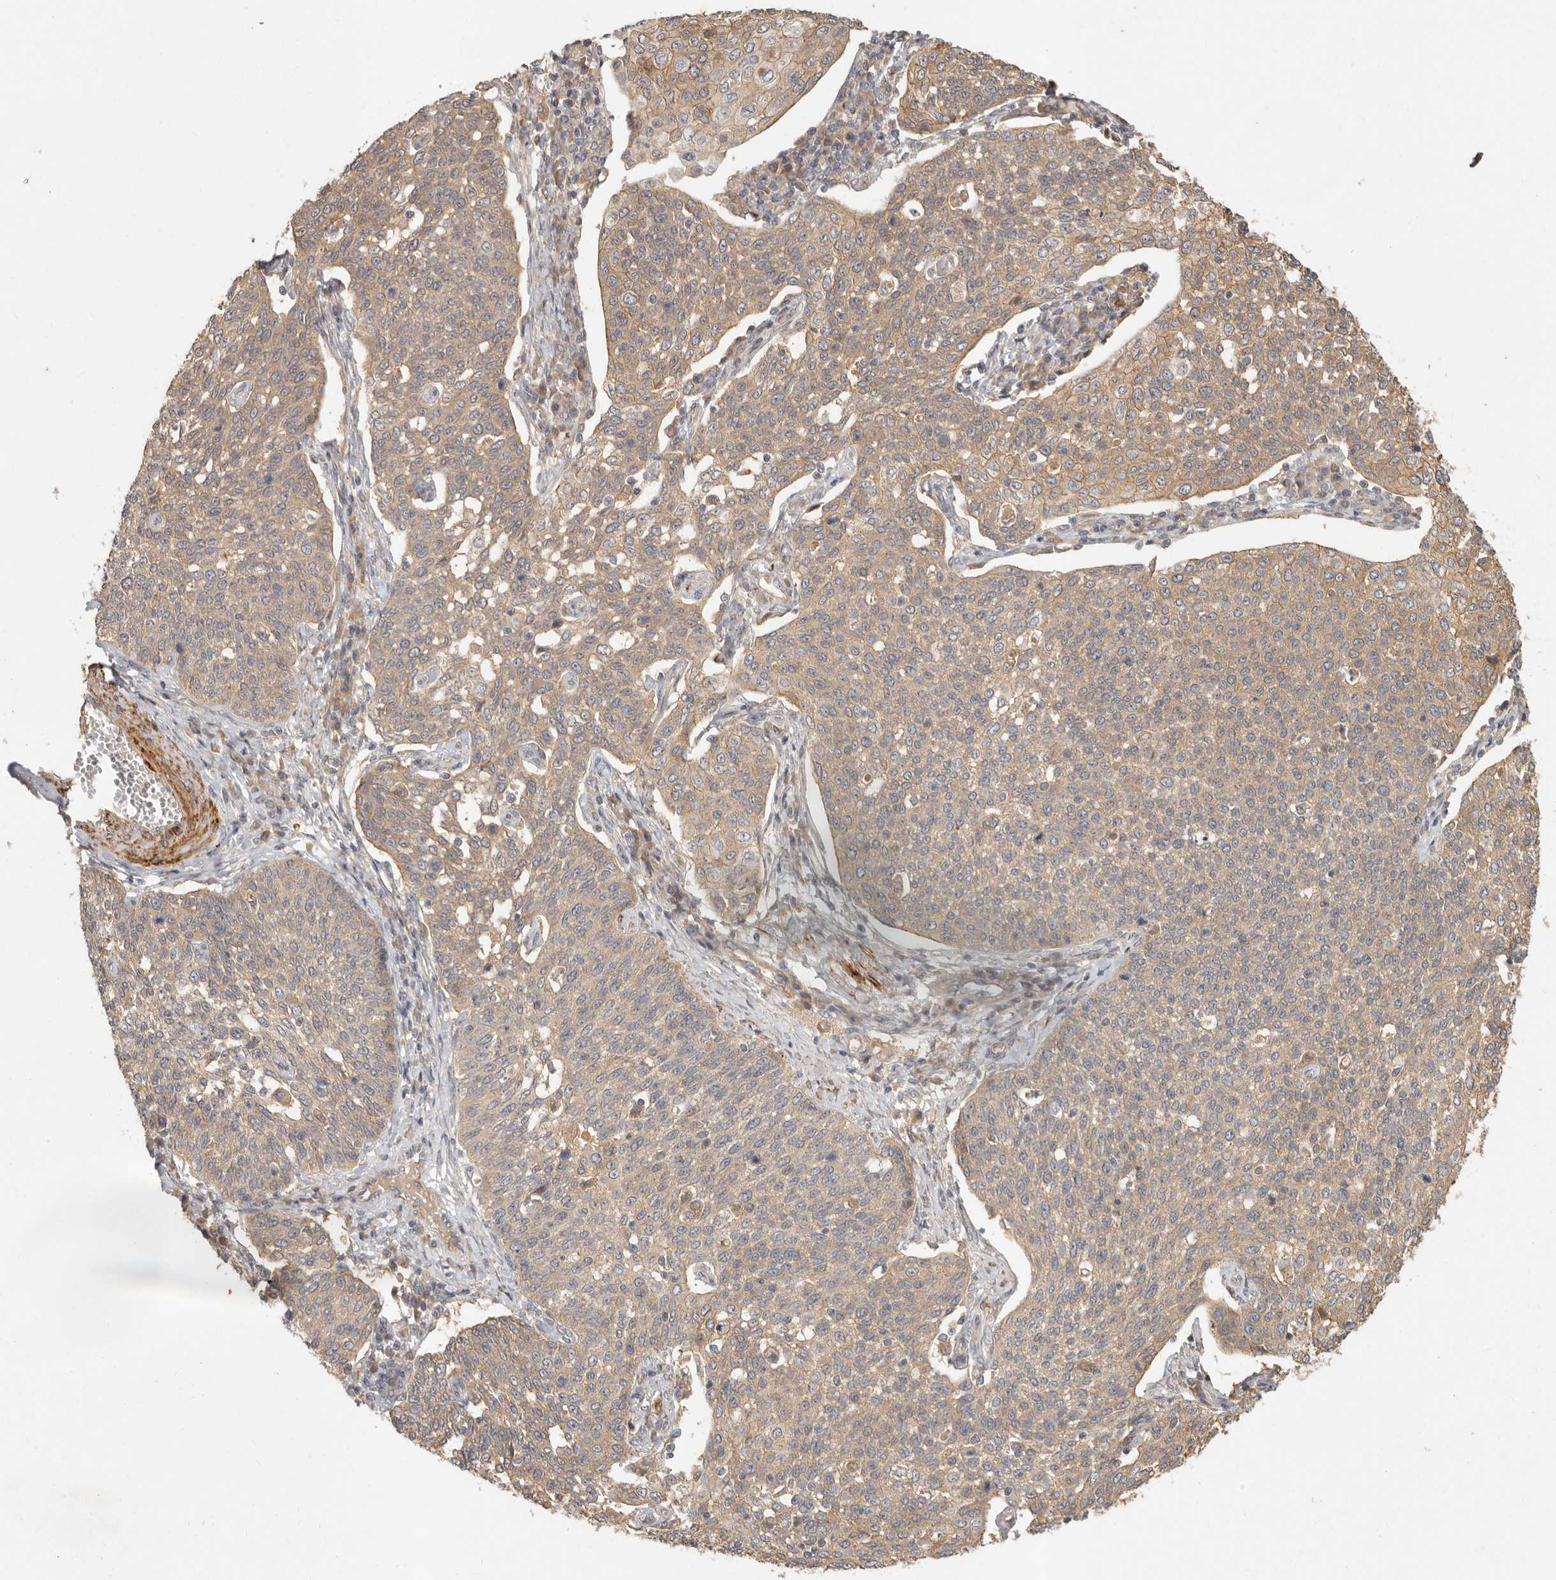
{"staining": {"intensity": "weak", "quantity": ">75%", "location": "cytoplasmic/membranous"}, "tissue": "cervical cancer", "cell_type": "Tumor cells", "image_type": "cancer", "snomed": [{"axis": "morphology", "description": "Squamous cell carcinoma, NOS"}, {"axis": "topography", "description": "Cervix"}], "caption": "There is low levels of weak cytoplasmic/membranous positivity in tumor cells of cervical cancer (squamous cell carcinoma), as demonstrated by immunohistochemical staining (brown color).", "gene": "VIPR1", "patient": {"sex": "female", "age": 34}}